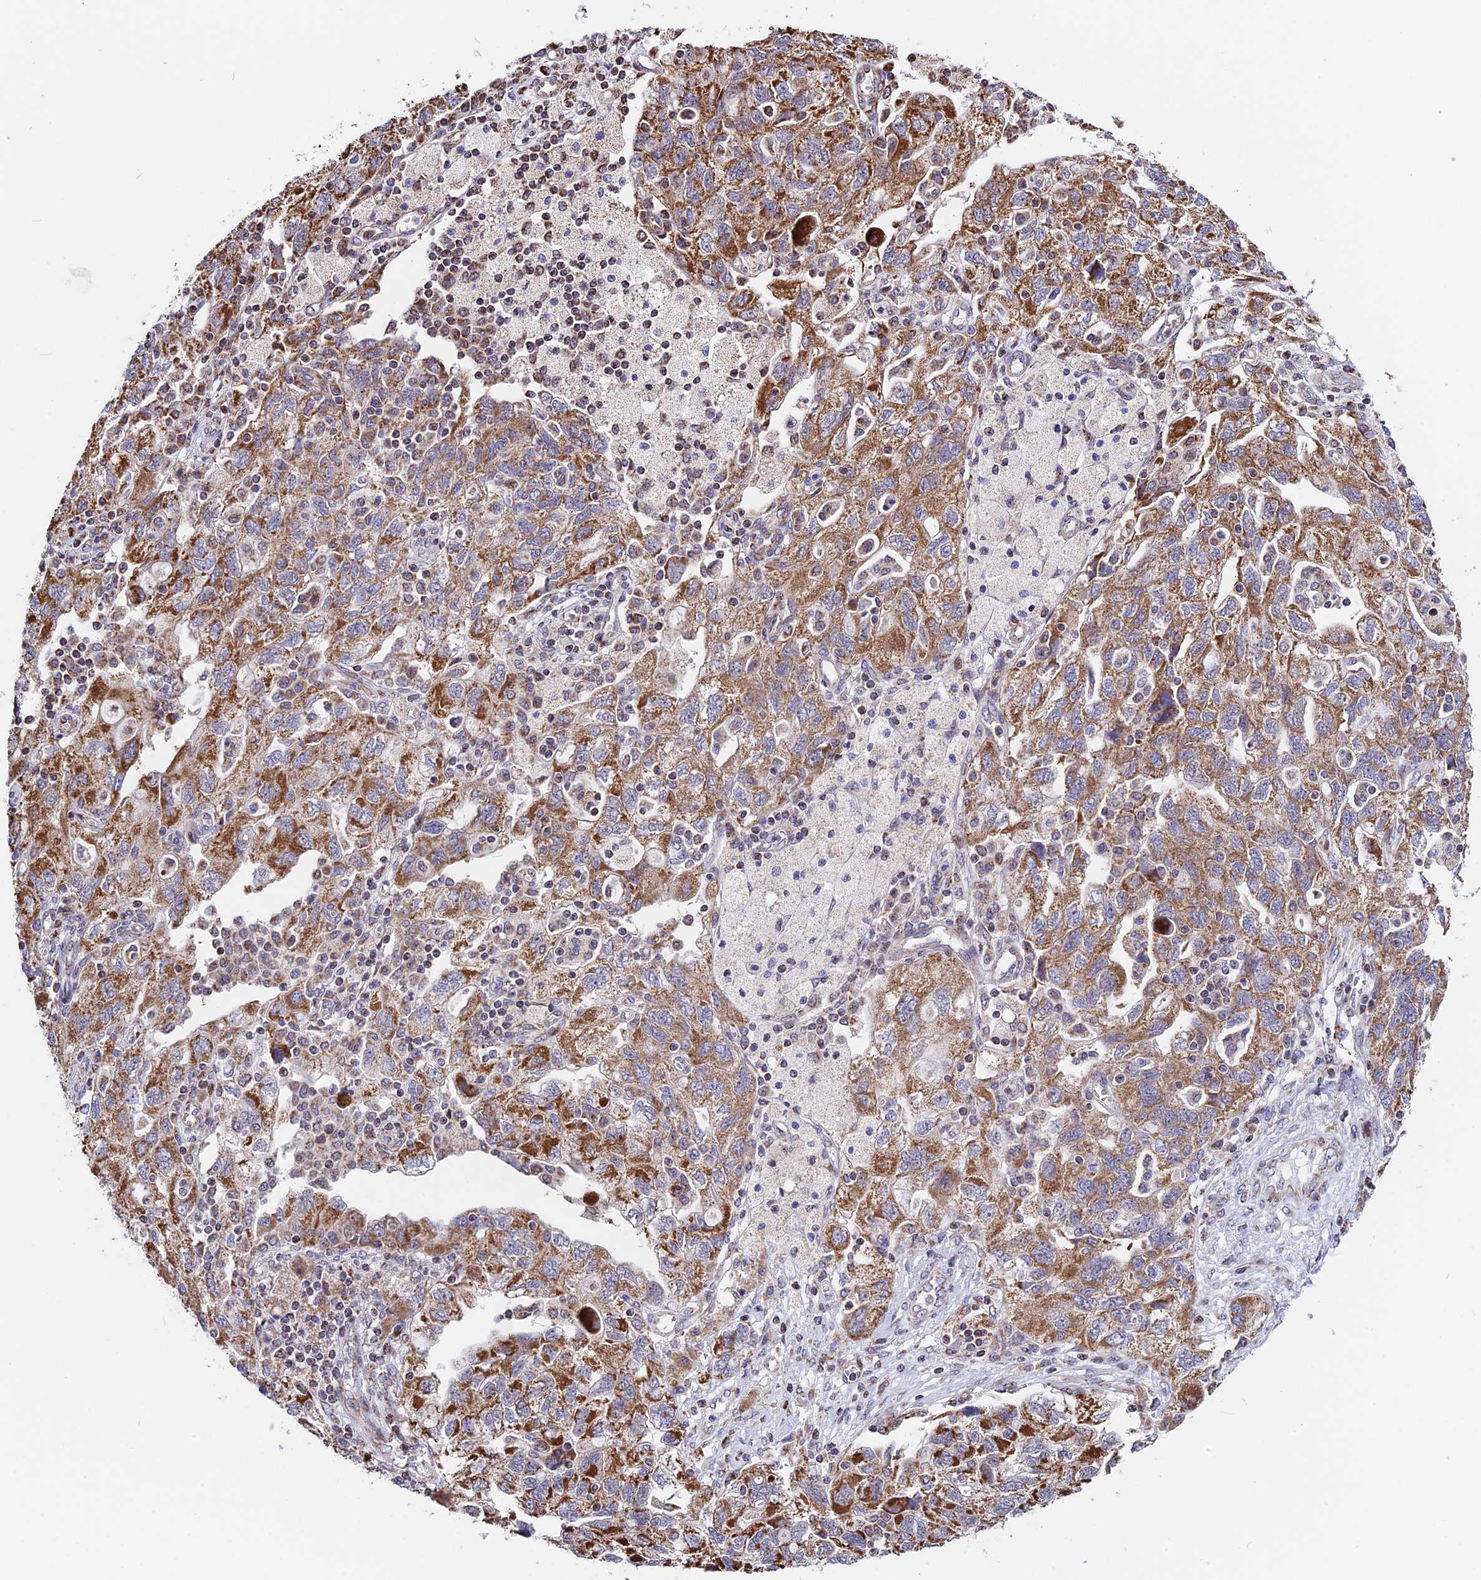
{"staining": {"intensity": "strong", "quantity": ">75%", "location": "cytoplasmic/membranous,nuclear"}, "tissue": "ovarian cancer", "cell_type": "Tumor cells", "image_type": "cancer", "snomed": [{"axis": "morphology", "description": "Carcinoma, NOS"}, {"axis": "morphology", "description": "Cystadenocarcinoma, serous, NOS"}, {"axis": "topography", "description": "Ovary"}], "caption": "Protein staining reveals strong cytoplasmic/membranous and nuclear staining in approximately >75% of tumor cells in ovarian cancer. The staining was performed using DAB (3,3'-diaminobenzidine) to visualize the protein expression in brown, while the nuclei were stained in blue with hematoxylin (Magnification: 20x).", "gene": "FAM174C", "patient": {"sex": "female", "age": 69}}